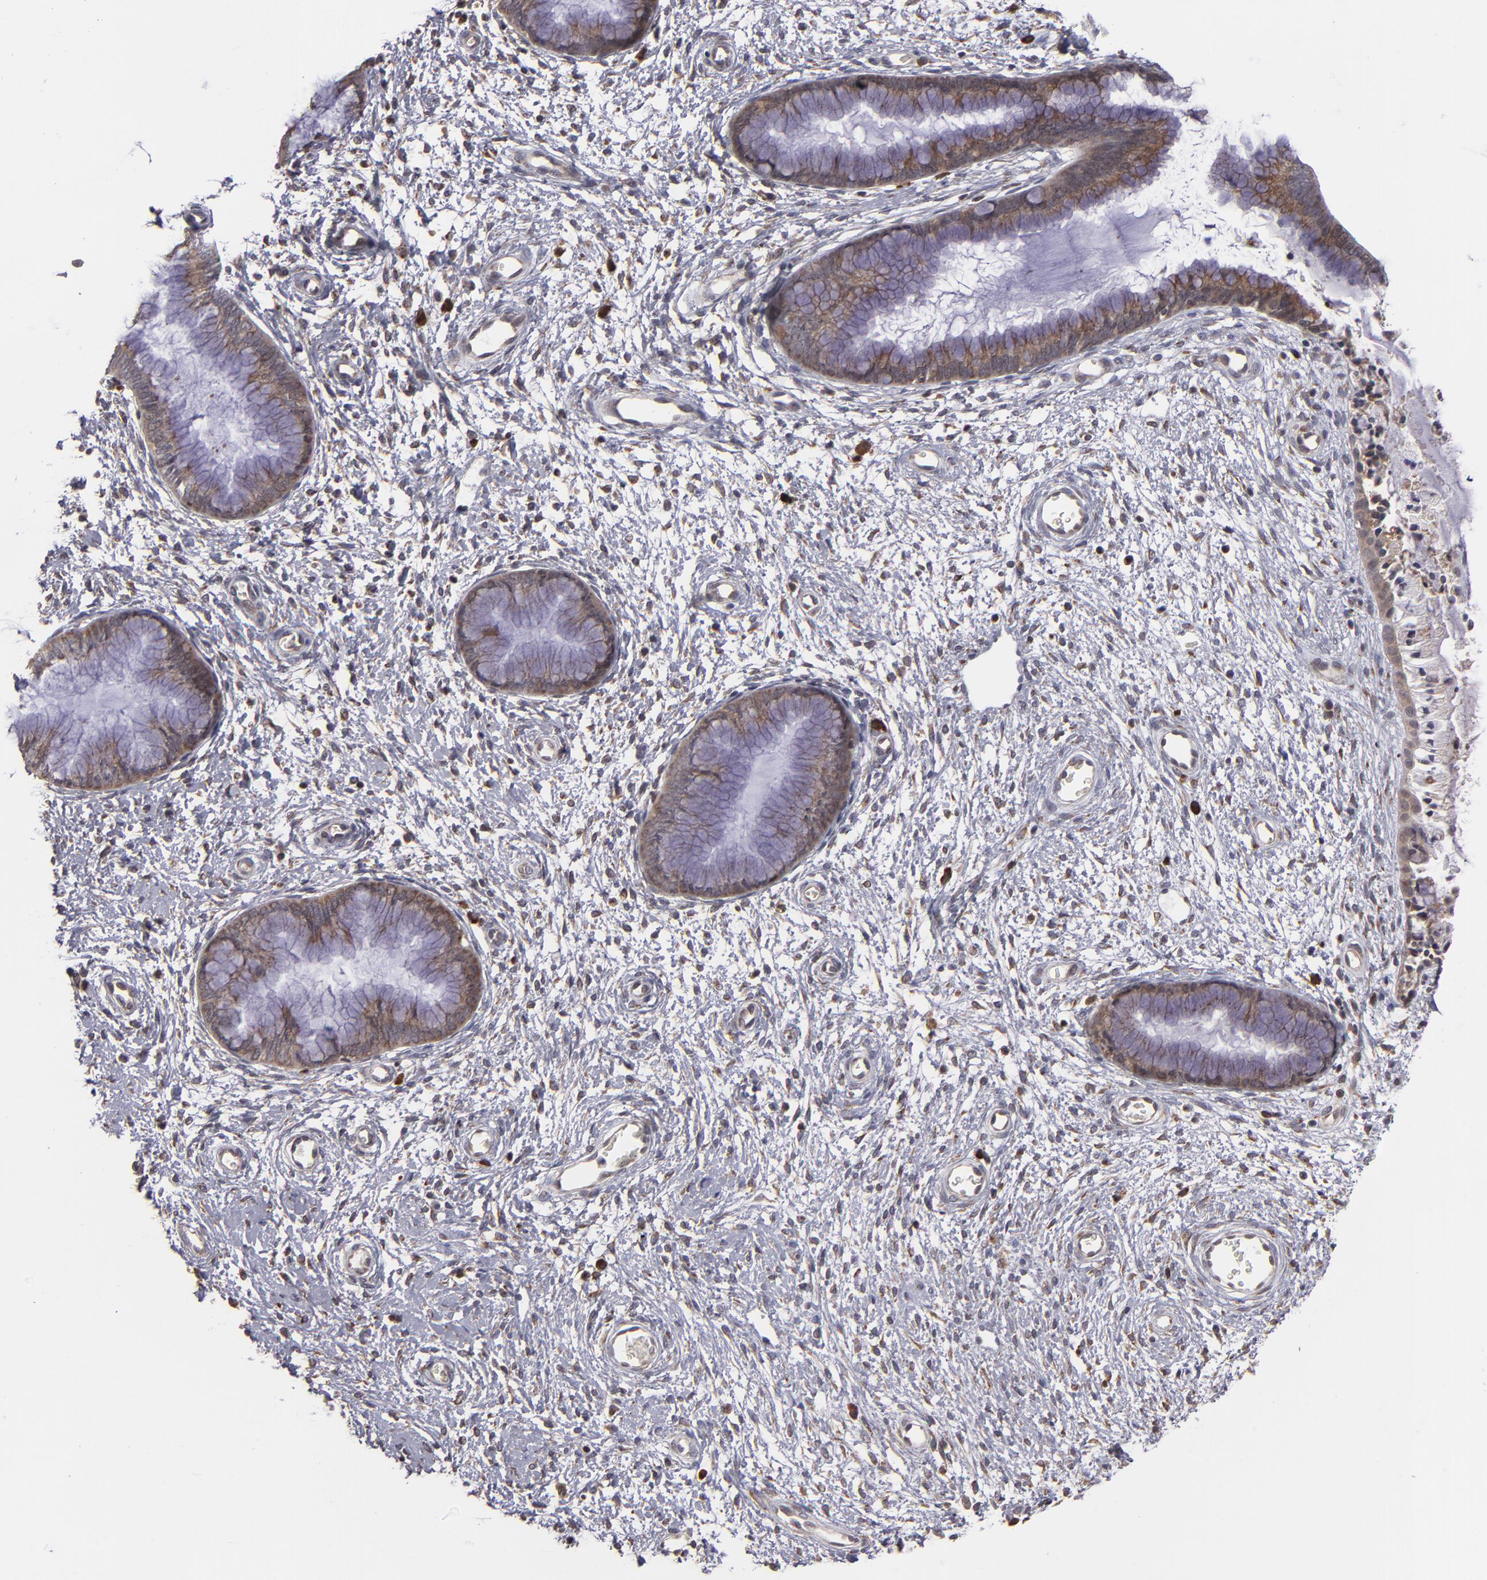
{"staining": {"intensity": "moderate", "quantity": ">75%", "location": "cytoplasmic/membranous"}, "tissue": "cervix", "cell_type": "Glandular cells", "image_type": "normal", "snomed": [{"axis": "morphology", "description": "Normal tissue, NOS"}, {"axis": "topography", "description": "Cervix"}], "caption": "There is medium levels of moderate cytoplasmic/membranous staining in glandular cells of normal cervix, as demonstrated by immunohistochemical staining (brown color).", "gene": "CASP1", "patient": {"sex": "female", "age": 55}}